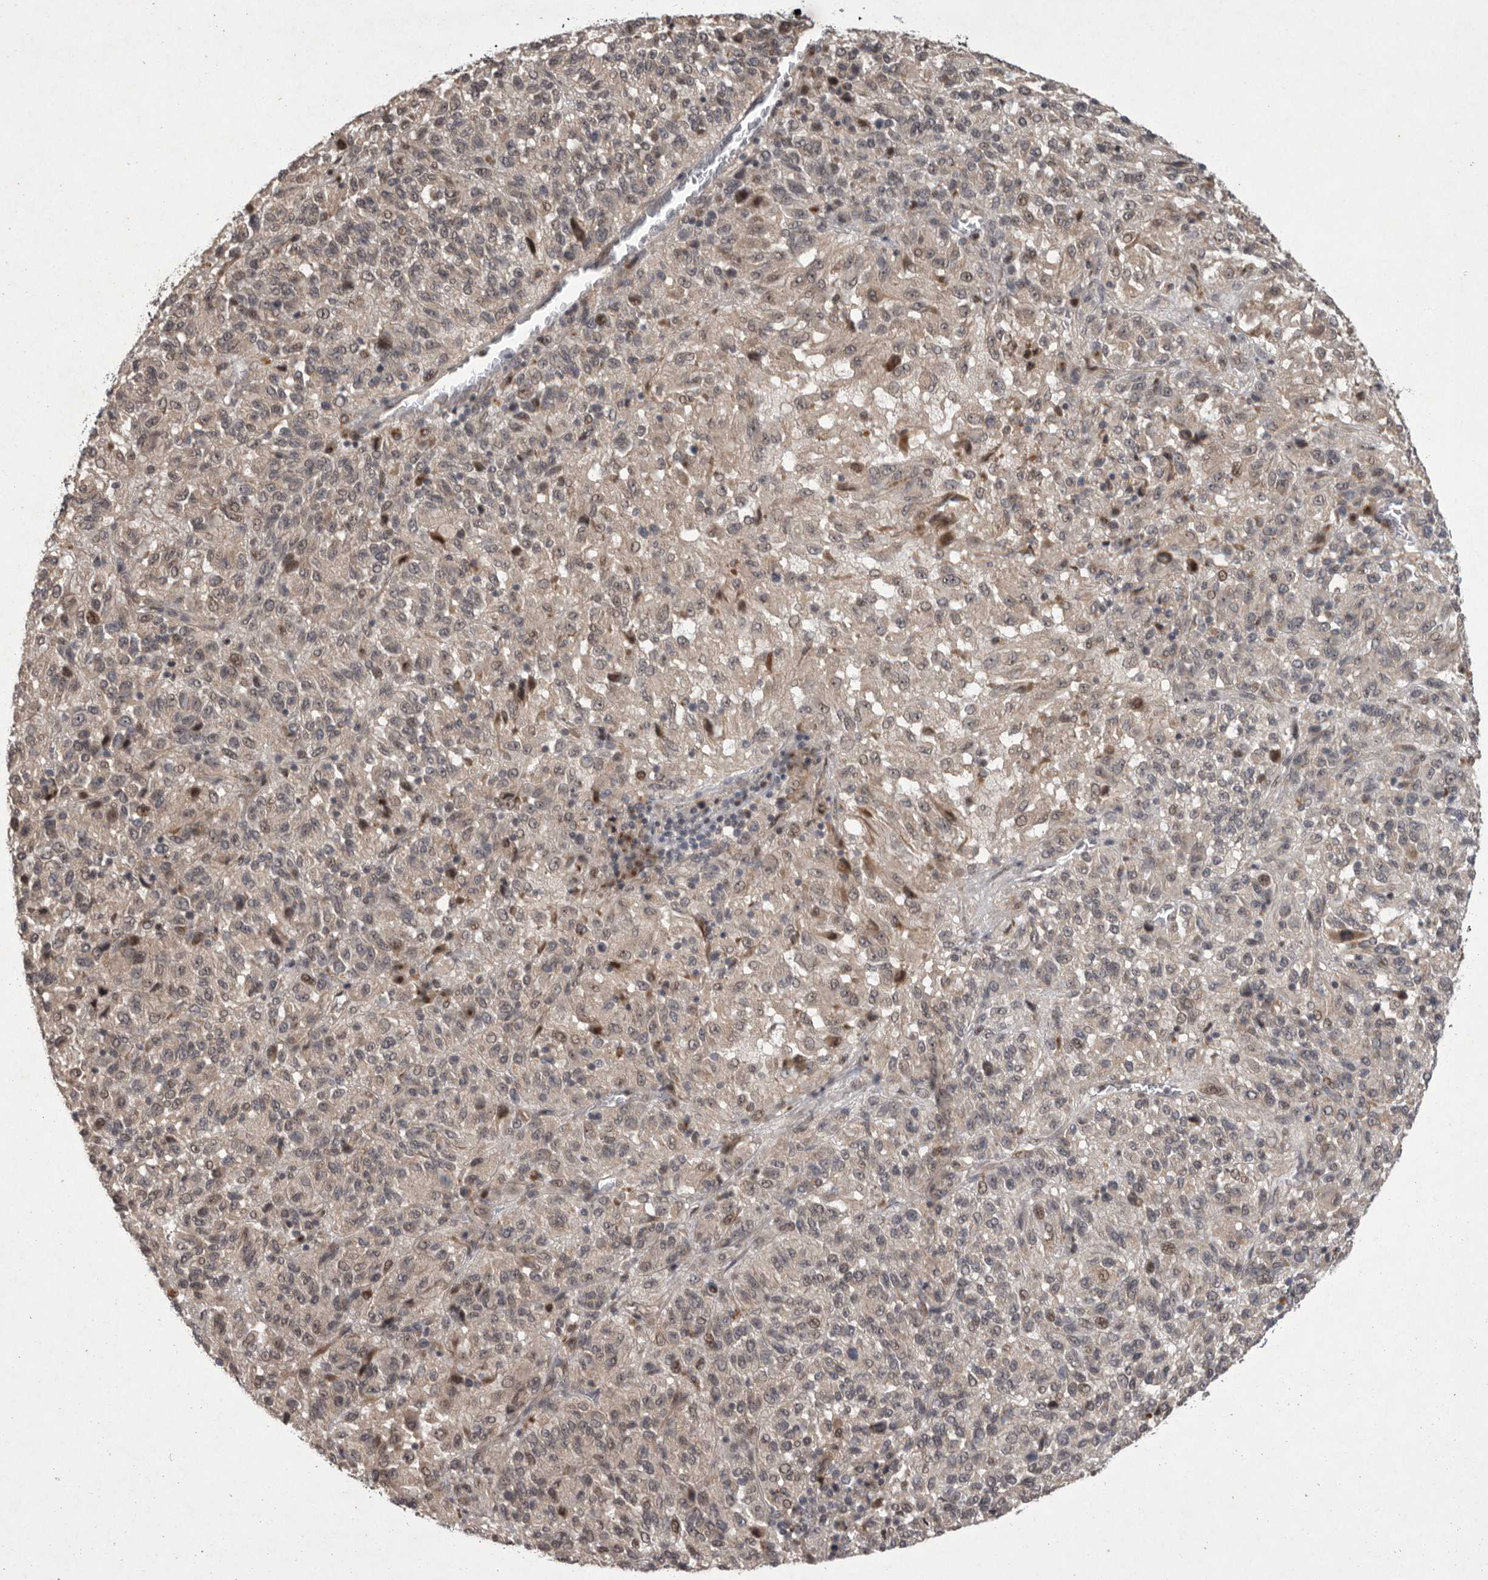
{"staining": {"intensity": "weak", "quantity": "<25%", "location": "nuclear"}, "tissue": "melanoma", "cell_type": "Tumor cells", "image_type": "cancer", "snomed": [{"axis": "morphology", "description": "Malignant melanoma, Metastatic site"}, {"axis": "topography", "description": "Lung"}], "caption": "This is an IHC micrograph of human melanoma. There is no expression in tumor cells.", "gene": "MAN2A1", "patient": {"sex": "male", "age": 64}}